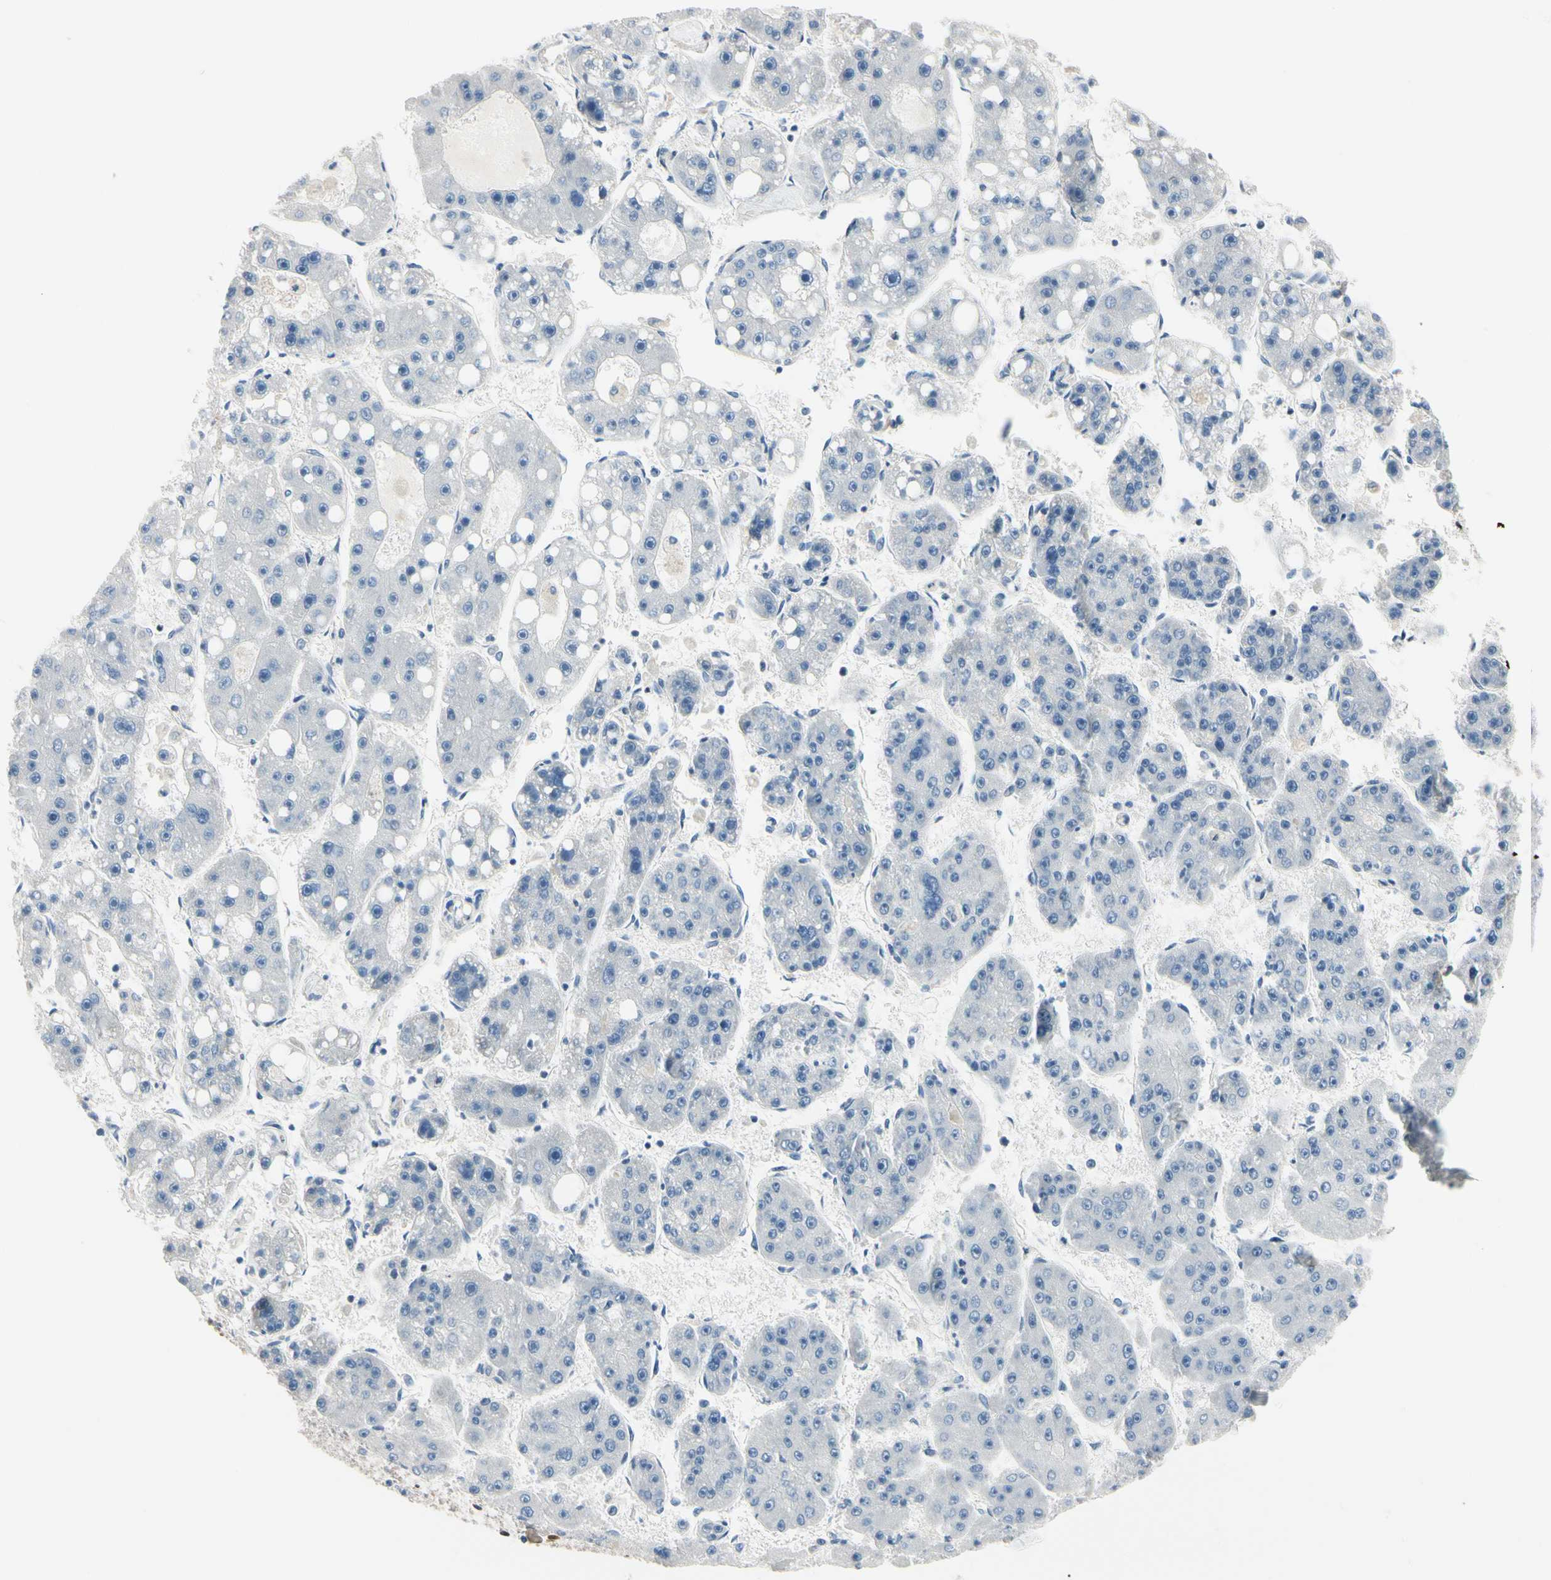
{"staining": {"intensity": "negative", "quantity": "none", "location": "none"}, "tissue": "liver cancer", "cell_type": "Tumor cells", "image_type": "cancer", "snomed": [{"axis": "morphology", "description": "Carcinoma, Hepatocellular, NOS"}, {"axis": "topography", "description": "Liver"}], "caption": "This image is of liver cancer stained with immunohistochemistry (IHC) to label a protein in brown with the nuclei are counter-stained blue. There is no expression in tumor cells.", "gene": "NFATC2", "patient": {"sex": "female", "age": 61}}